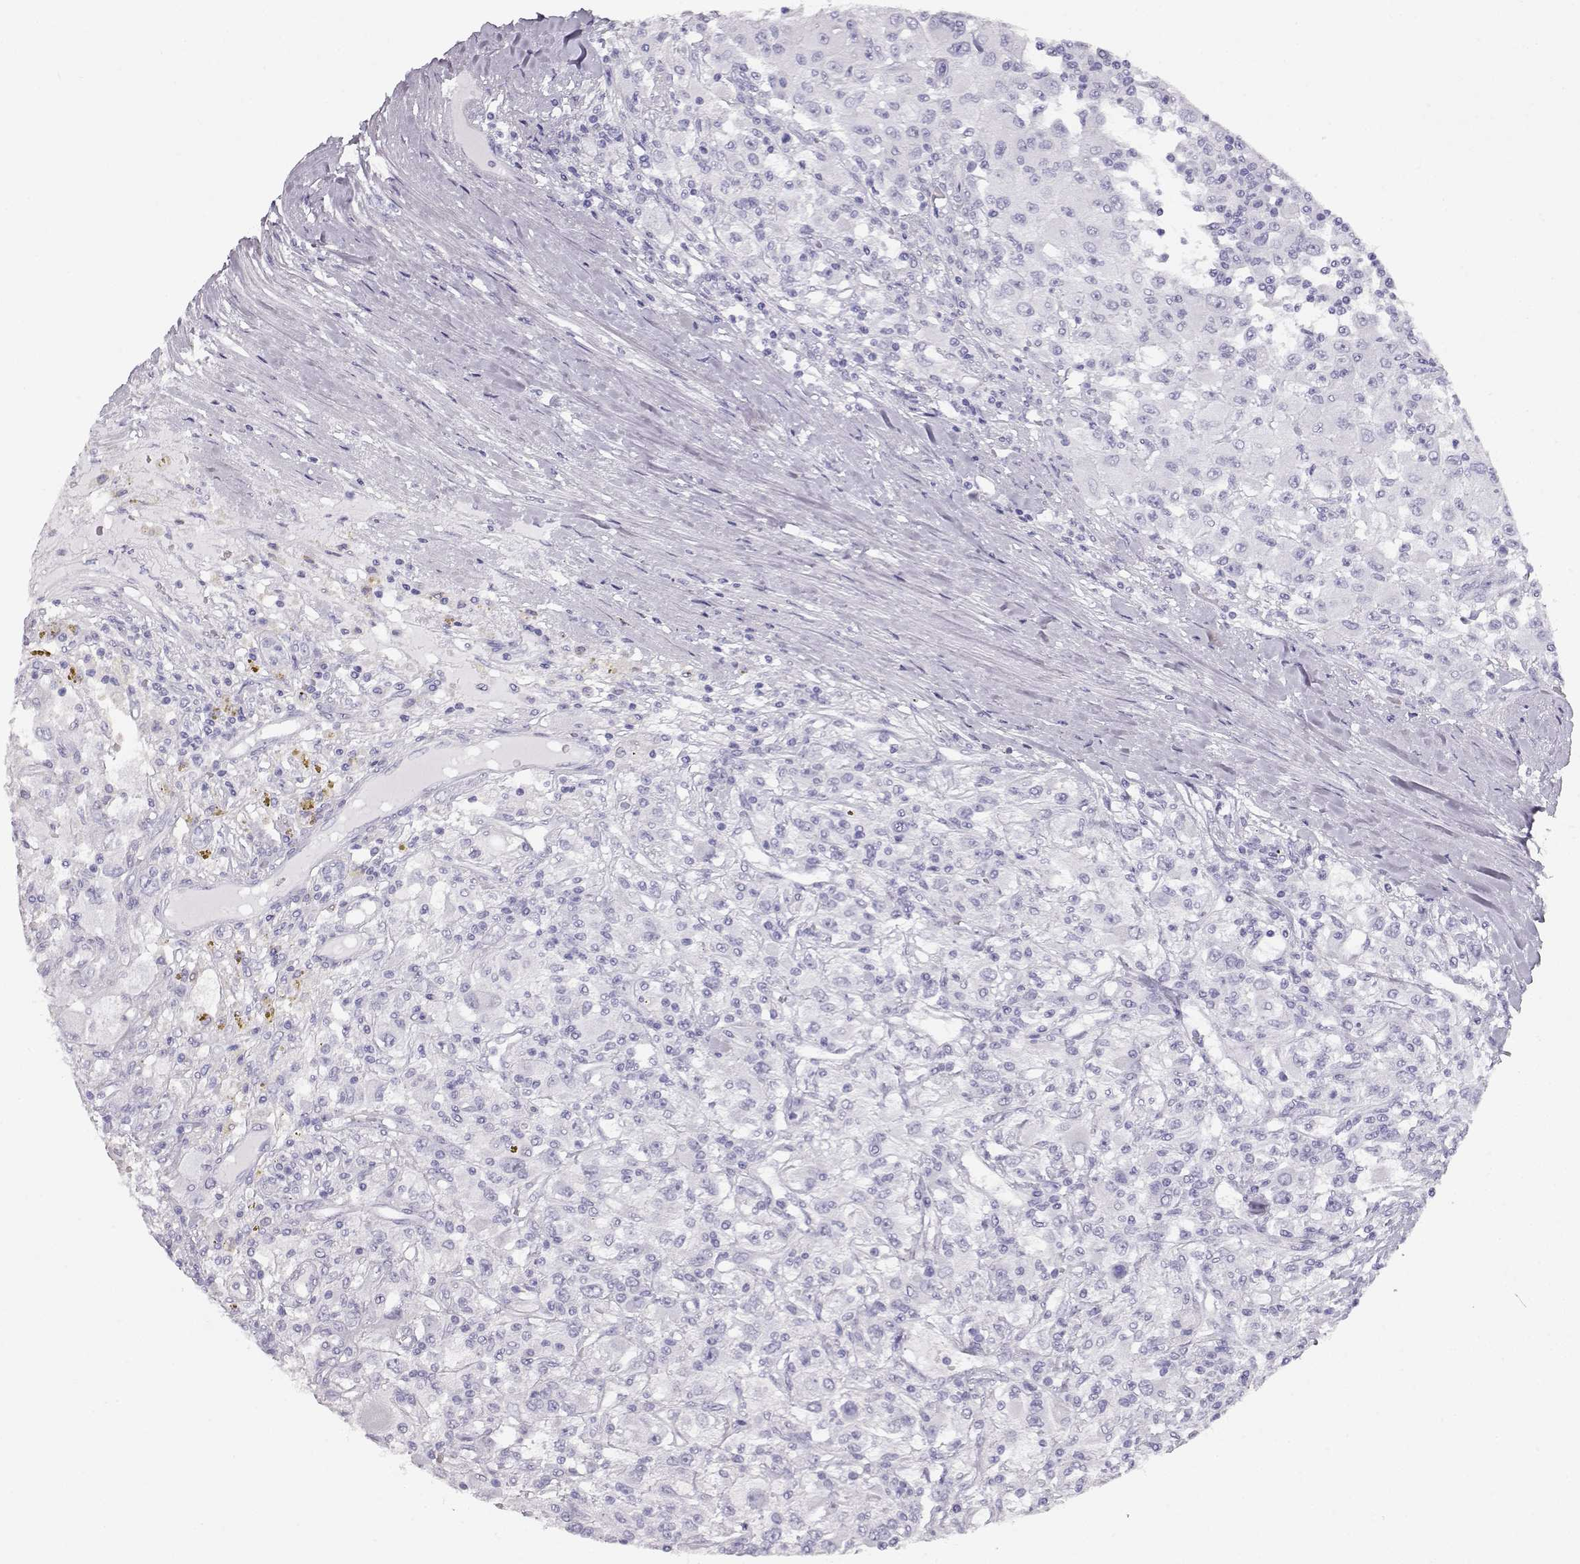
{"staining": {"intensity": "negative", "quantity": "none", "location": "none"}, "tissue": "renal cancer", "cell_type": "Tumor cells", "image_type": "cancer", "snomed": [{"axis": "morphology", "description": "Adenocarcinoma, NOS"}, {"axis": "topography", "description": "Kidney"}], "caption": "A high-resolution photomicrograph shows immunohistochemistry (IHC) staining of renal adenocarcinoma, which shows no significant staining in tumor cells. (Immunohistochemistry (ihc), brightfield microscopy, high magnification).", "gene": "TKTL1", "patient": {"sex": "female", "age": 67}}